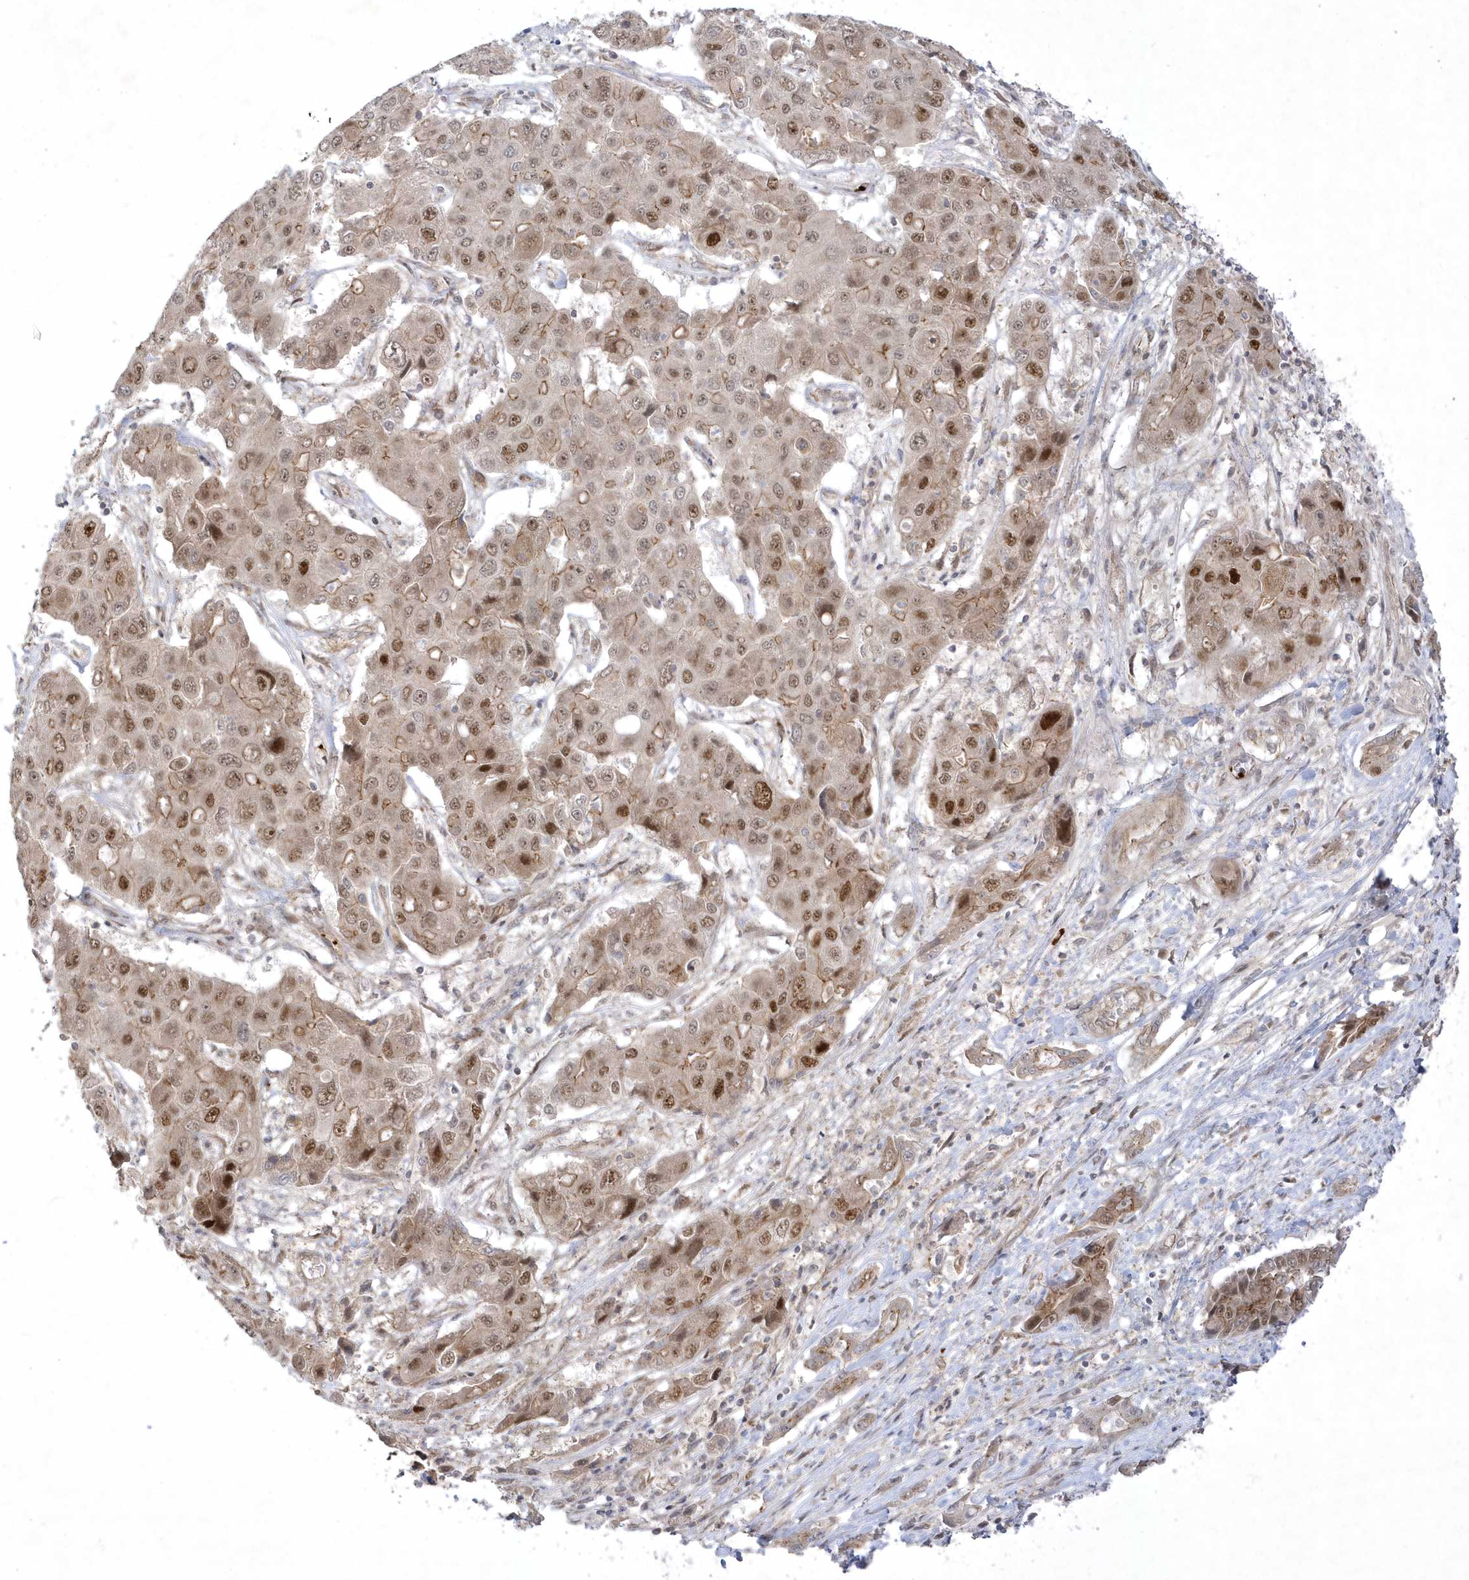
{"staining": {"intensity": "strong", "quantity": "25%-75%", "location": "cytoplasmic/membranous,nuclear"}, "tissue": "liver cancer", "cell_type": "Tumor cells", "image_type": "cancer", "snomed": [{"axis": "morphology", "description": "Cholangiocarcinoma"}, {"axis": "topography", "description": "Liver"}], "caption": "Protein expression analysis of human liver cholangiocarcinoma reveals strong cytoplasmic/membranous and nuclear staining in about 25%-75% of tumor cells.", "gene": "NAF1", "patient": {"sex": "male", "age": 67}}